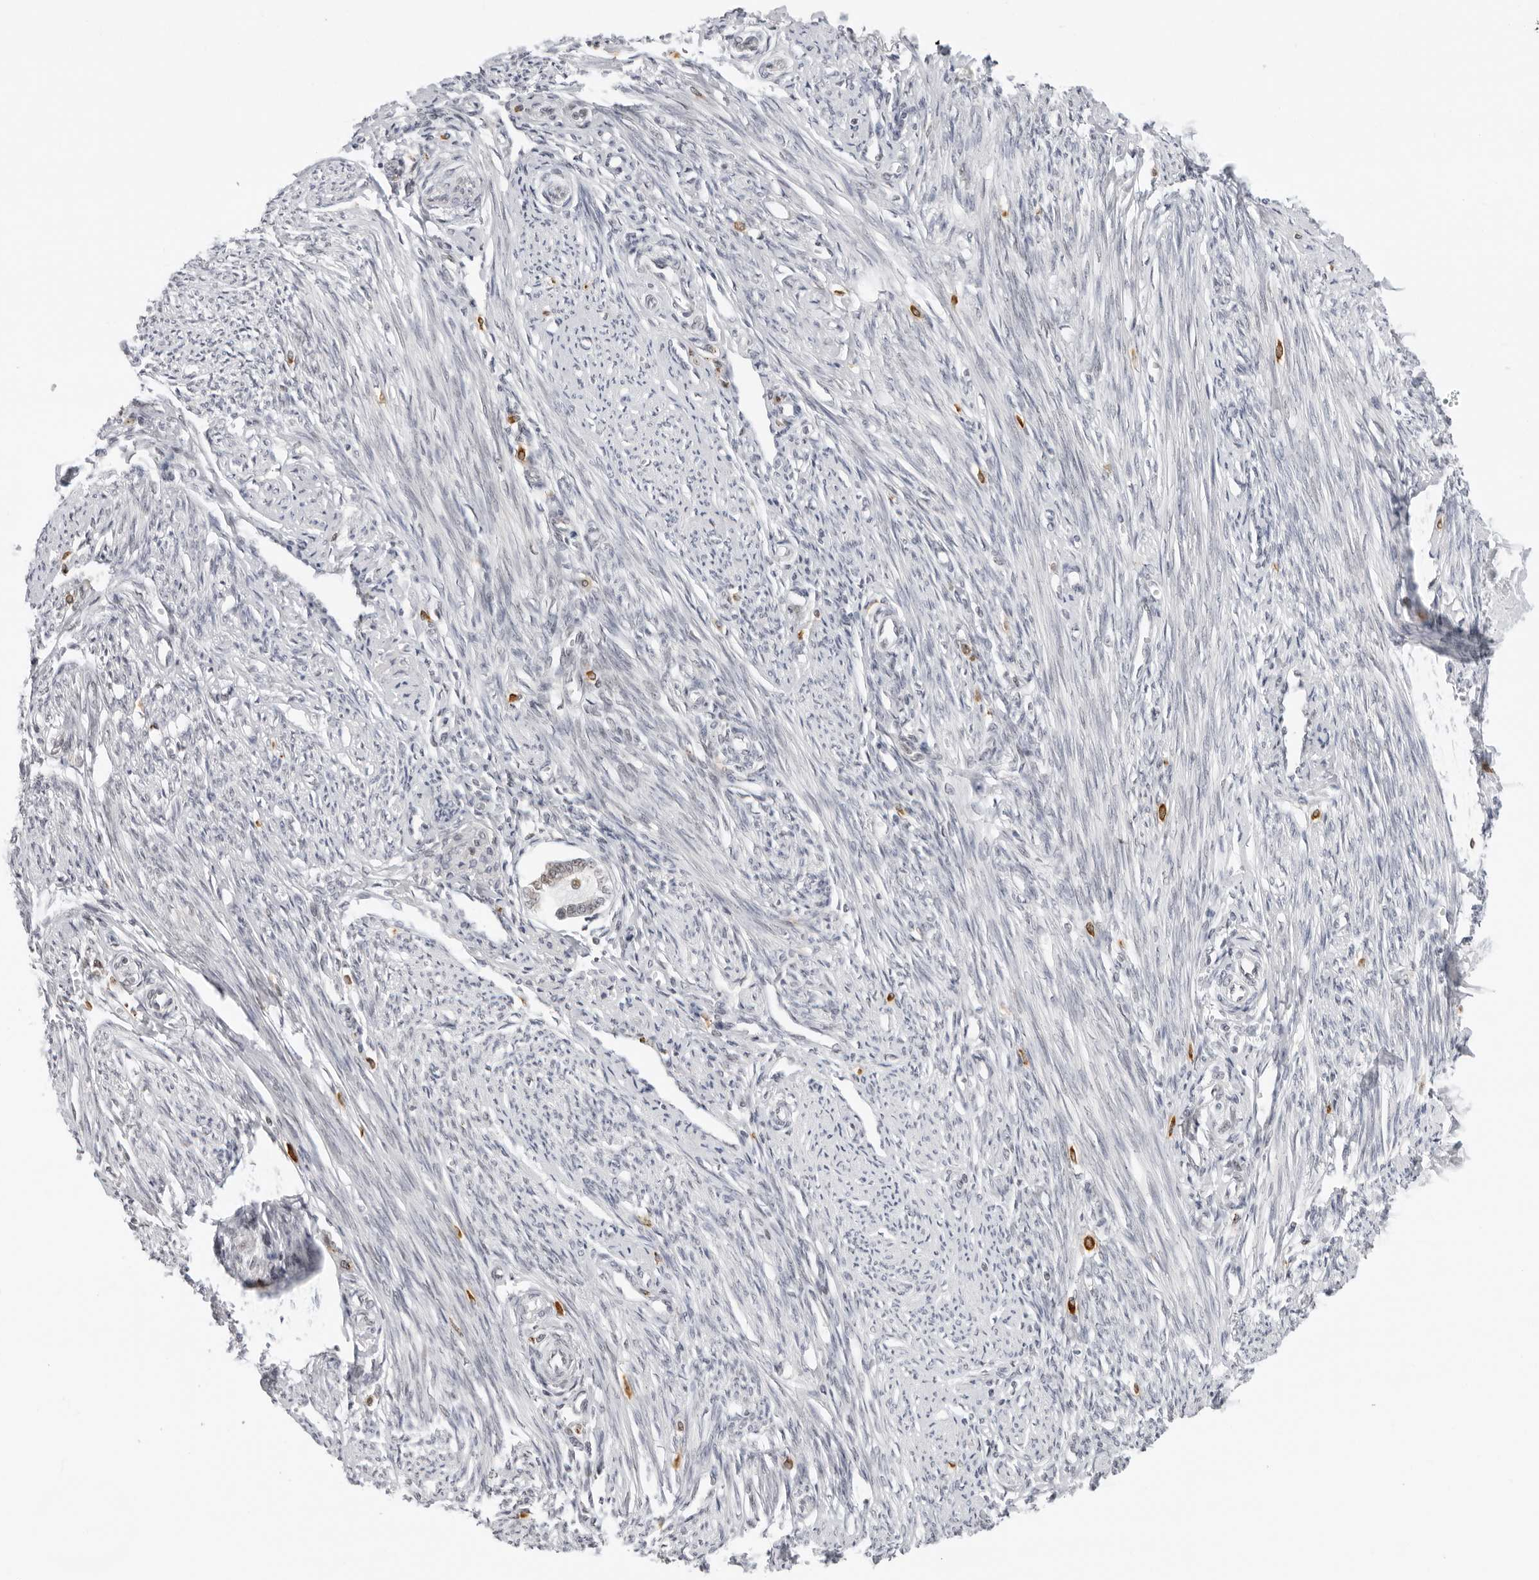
{"staining": {"intensity": "negative", "quantity": "none", "location": "none"}, "tissue": "endometrium", "cell_type": "Cells in endometrial stroma", "image_type": "normal", "snomed": [{"axis": "morphology", "description": "Normal tissue, NOS"}, {"axis": "topography", "description": "Endometrium"}], "caption": "An immunohistochemistry photomicrograph of unremarkable endometrium is shown. There is no staining in cells in endometrial stroma of endometrium.", "gene": "MSH6", "patient": {"sex": "female", "age": 56}}